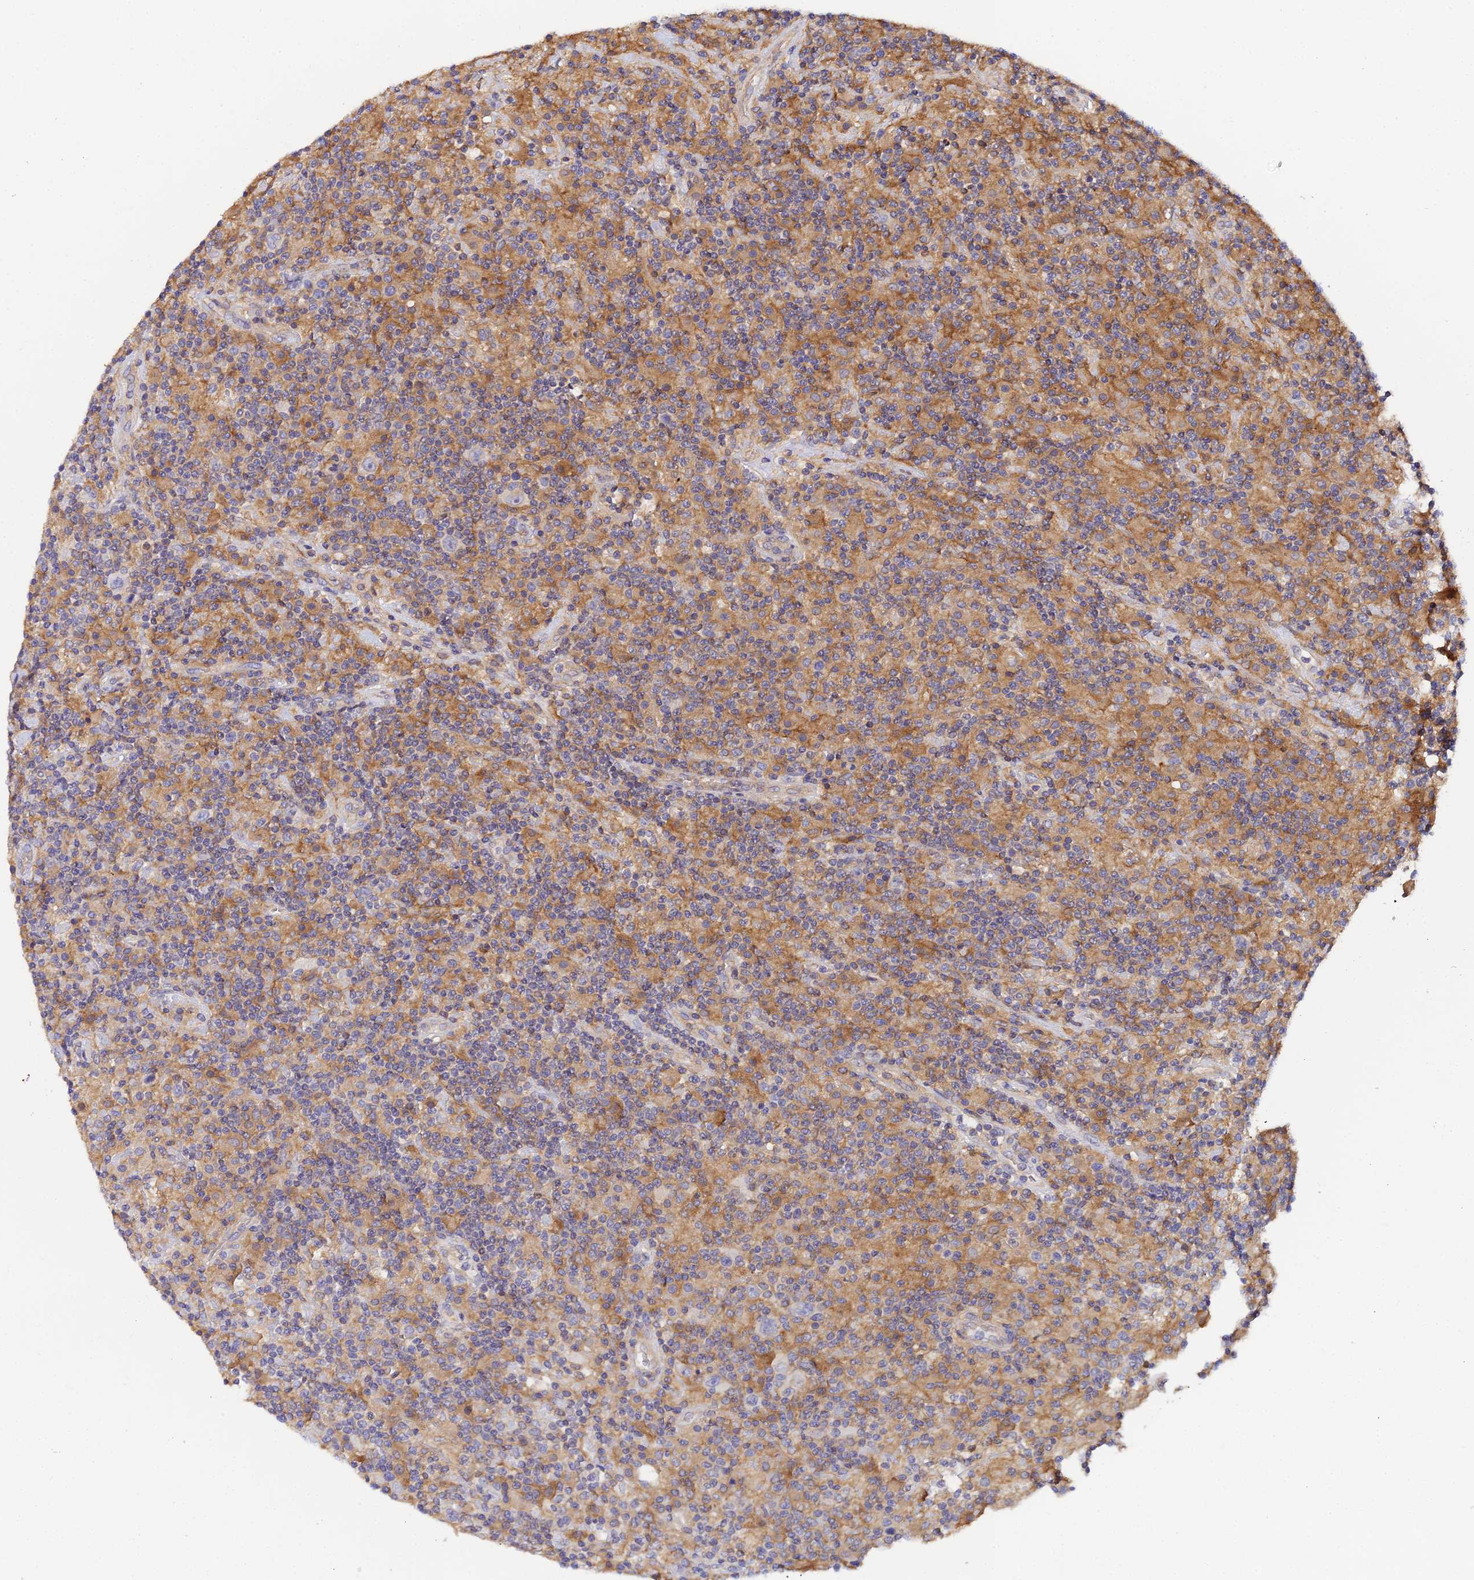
{"staining": {"intensity": "negative", "quantity": "none", "location": "none"}, "tissue": "lymphoma", "cell_type": "Tumor cells", "image_type": "cancer", "snomed": [{"axis": "morphology", "description": "Hodgkin's disease, NOS"}, {"axis": "topography", "description": "Lymph node"}], "caption": "Hodgkin's disease was stained to show a protein in brown. There is no significant staining in tumor cells.", "gene": "GNG5B", "patient": {"sex": "male", "age": 70}}